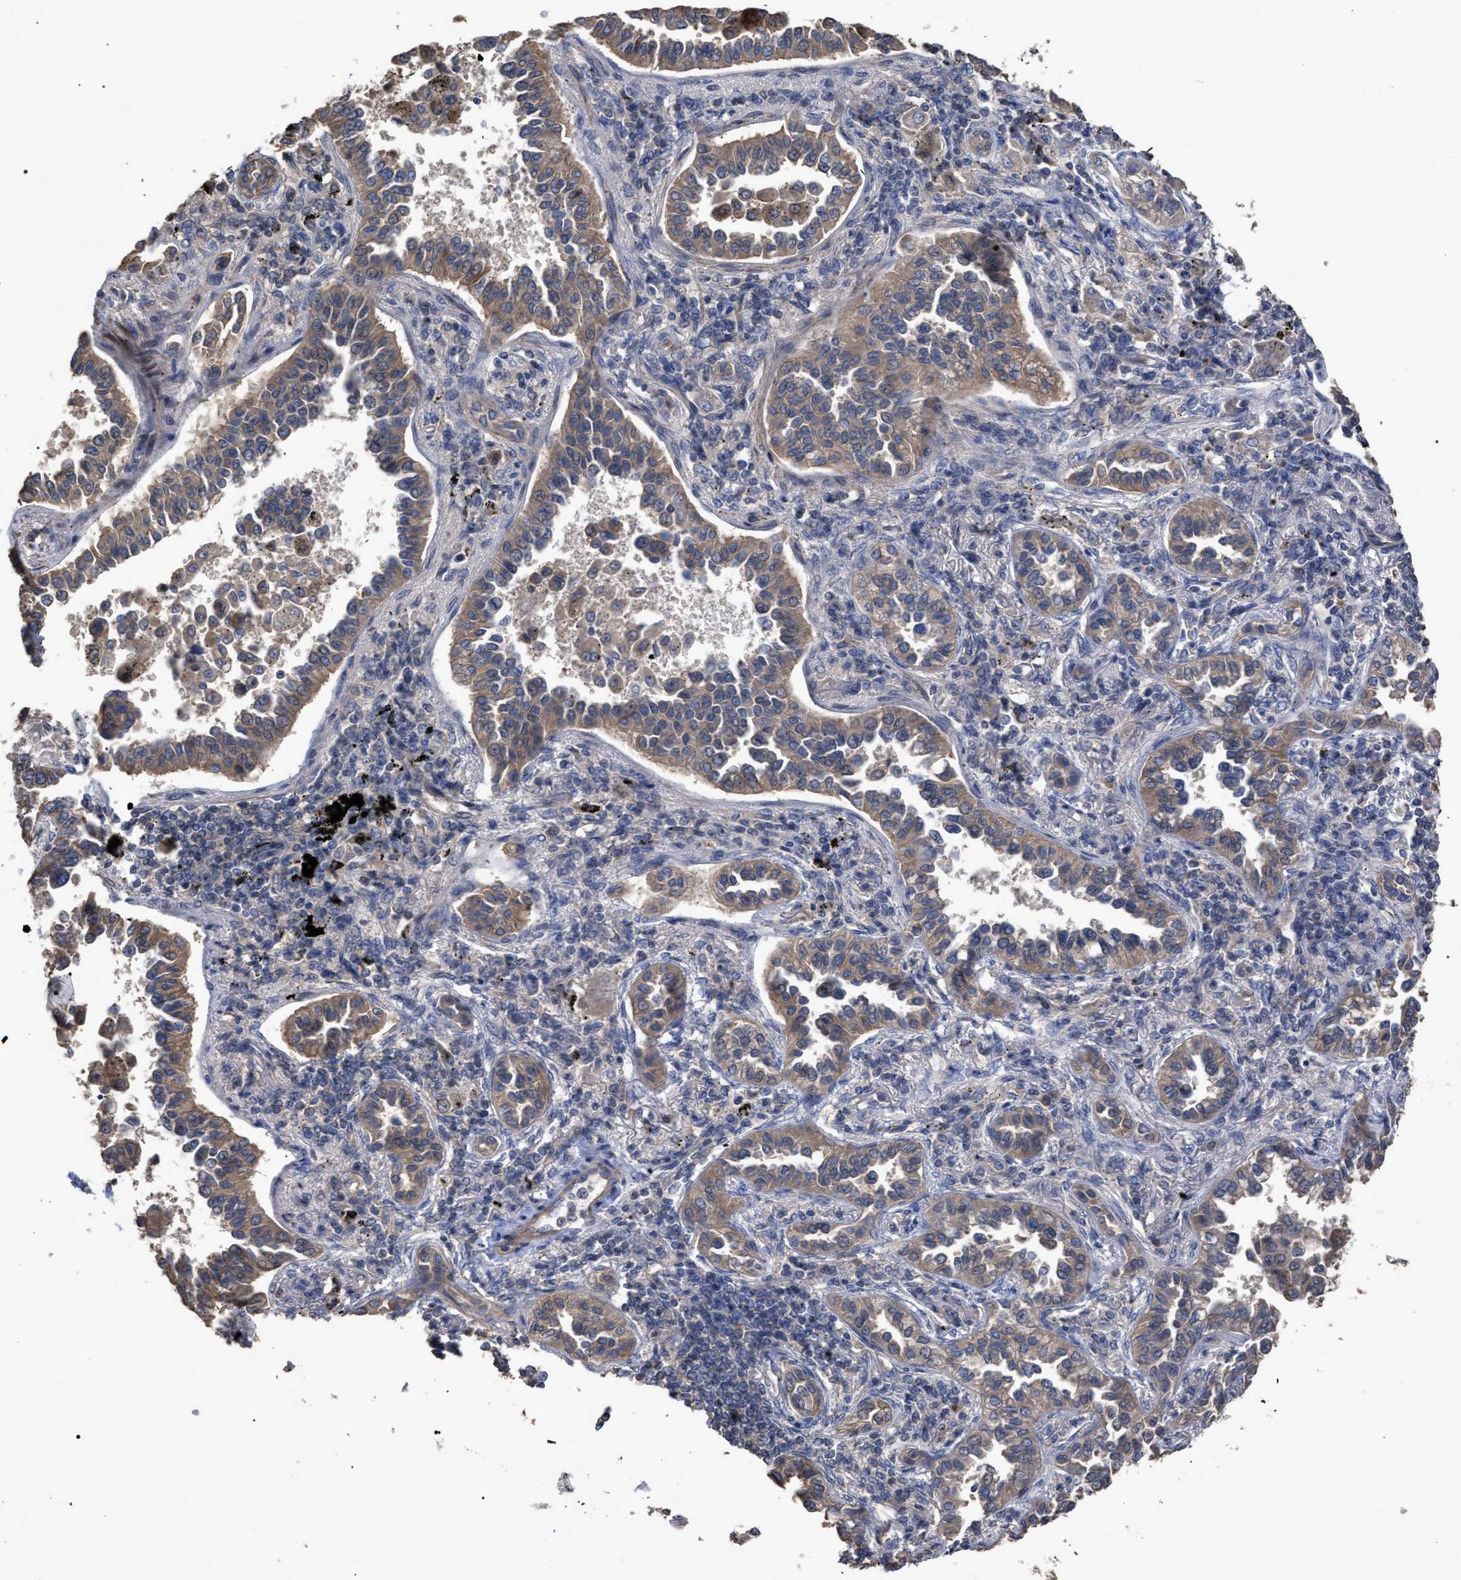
{"staining": {"intensity": "weak", "quantity": ">75%", "location": "cytoplasmic/membranous"}, "tissue": "lung cancer", "cell_type": "Tumor cells", "image_type": "cancer", "snomed": [{"axis": "morphology", "description": "Normal tissue, NOS"}, {"axis": "morphology", "description": "Adenocarcinoma, NOS"}, {"axis": "topography", "description": "Lung"}], "caption": "This histopathology image demonstrates lung cancer (adenocarcinoma) stained with IHC to label a protein in brown. The cytoplasmic/membranous of tumor cells show weak positivity for the protein. Nuclei are counter-stained blue.", "gene": "BTN2A1", "patient": {"sex": "male", "age": 59}}